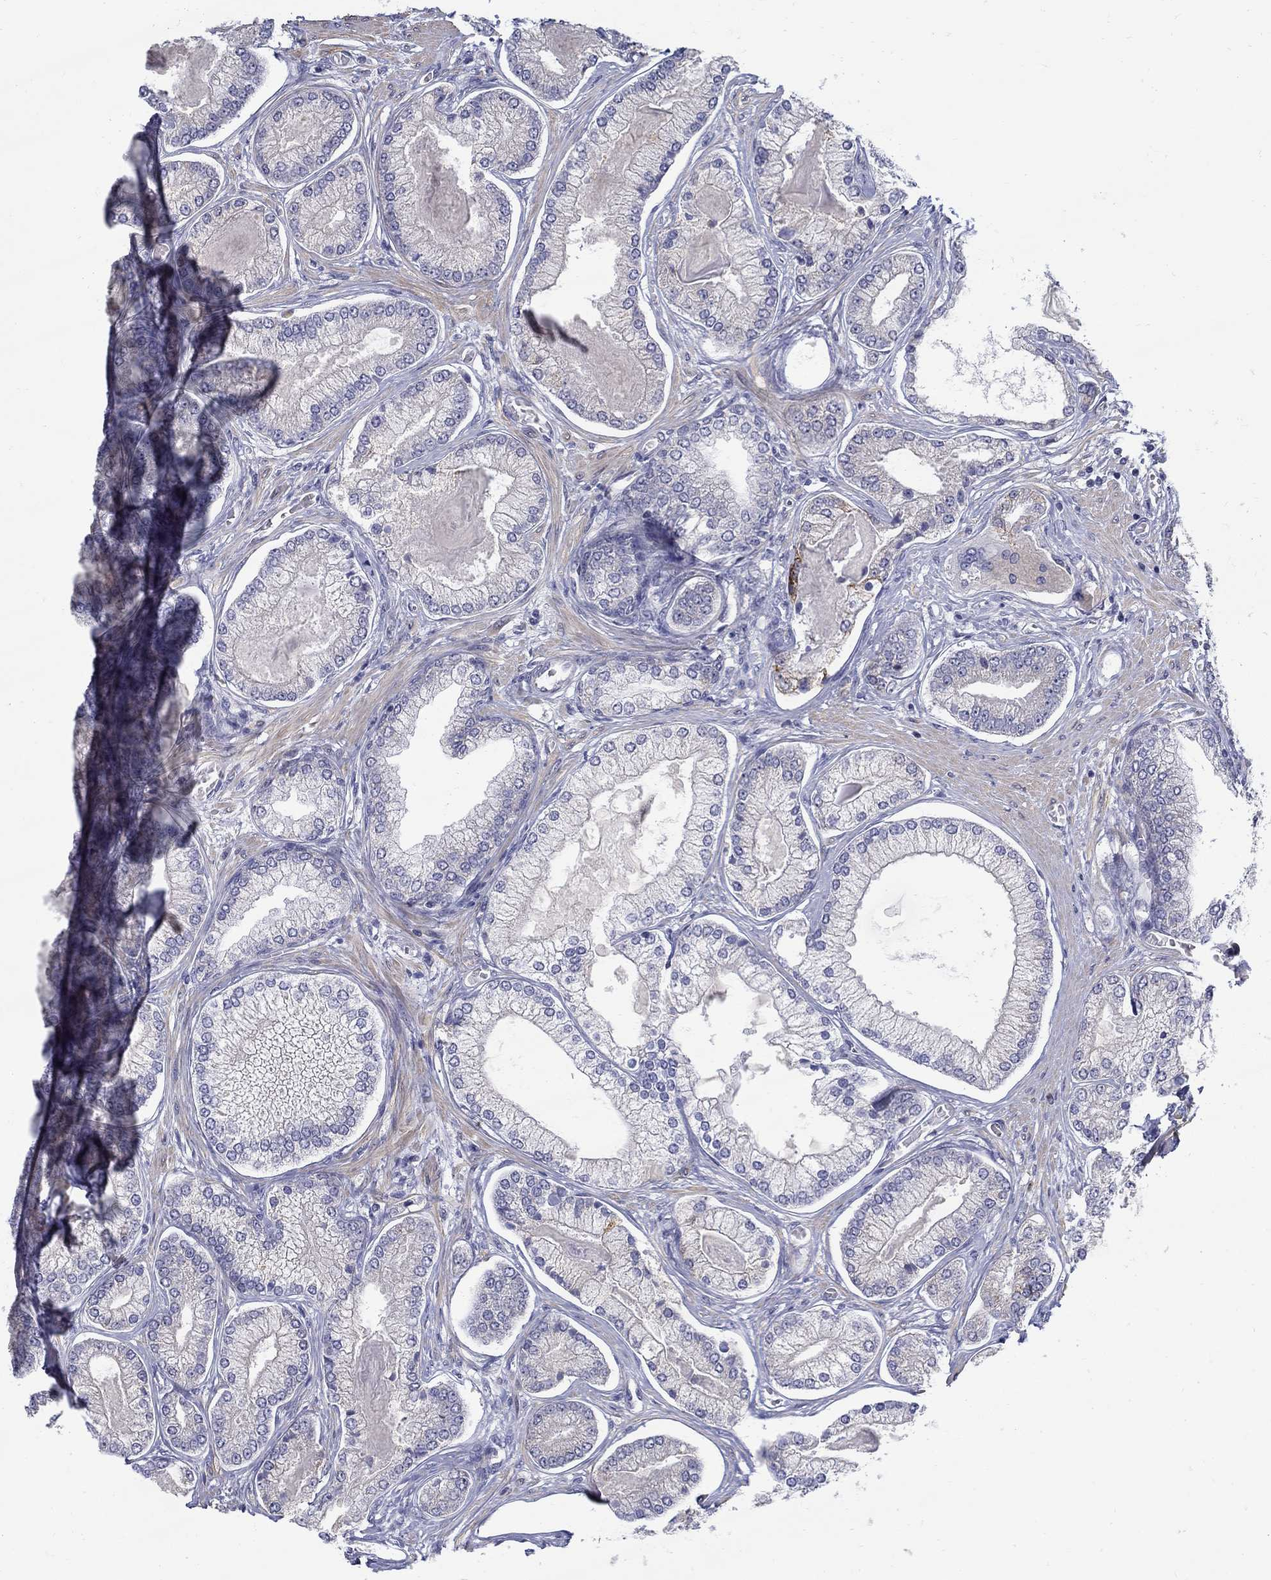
{"staining": {"intensity": "negative", "quantity": "none", "location": "none"}, "tissue": "prostate cancer", "cell_type": "Tumor cells", "image_type": "cancer", "snomed": [{"axis": "morphology", "description": "Adenocarcinoma, Low grade"}, {"axis": "topography", "description": "Prostate"}], "caption": "IHC histopathology image of neoplastic tissue: low-grade adenocarcinoma (prostate) stained with DAB displays no significant protein positivity in tumor cells.", "gene": "ABCA4", "patient": {"sex": "male", "age": 57}}